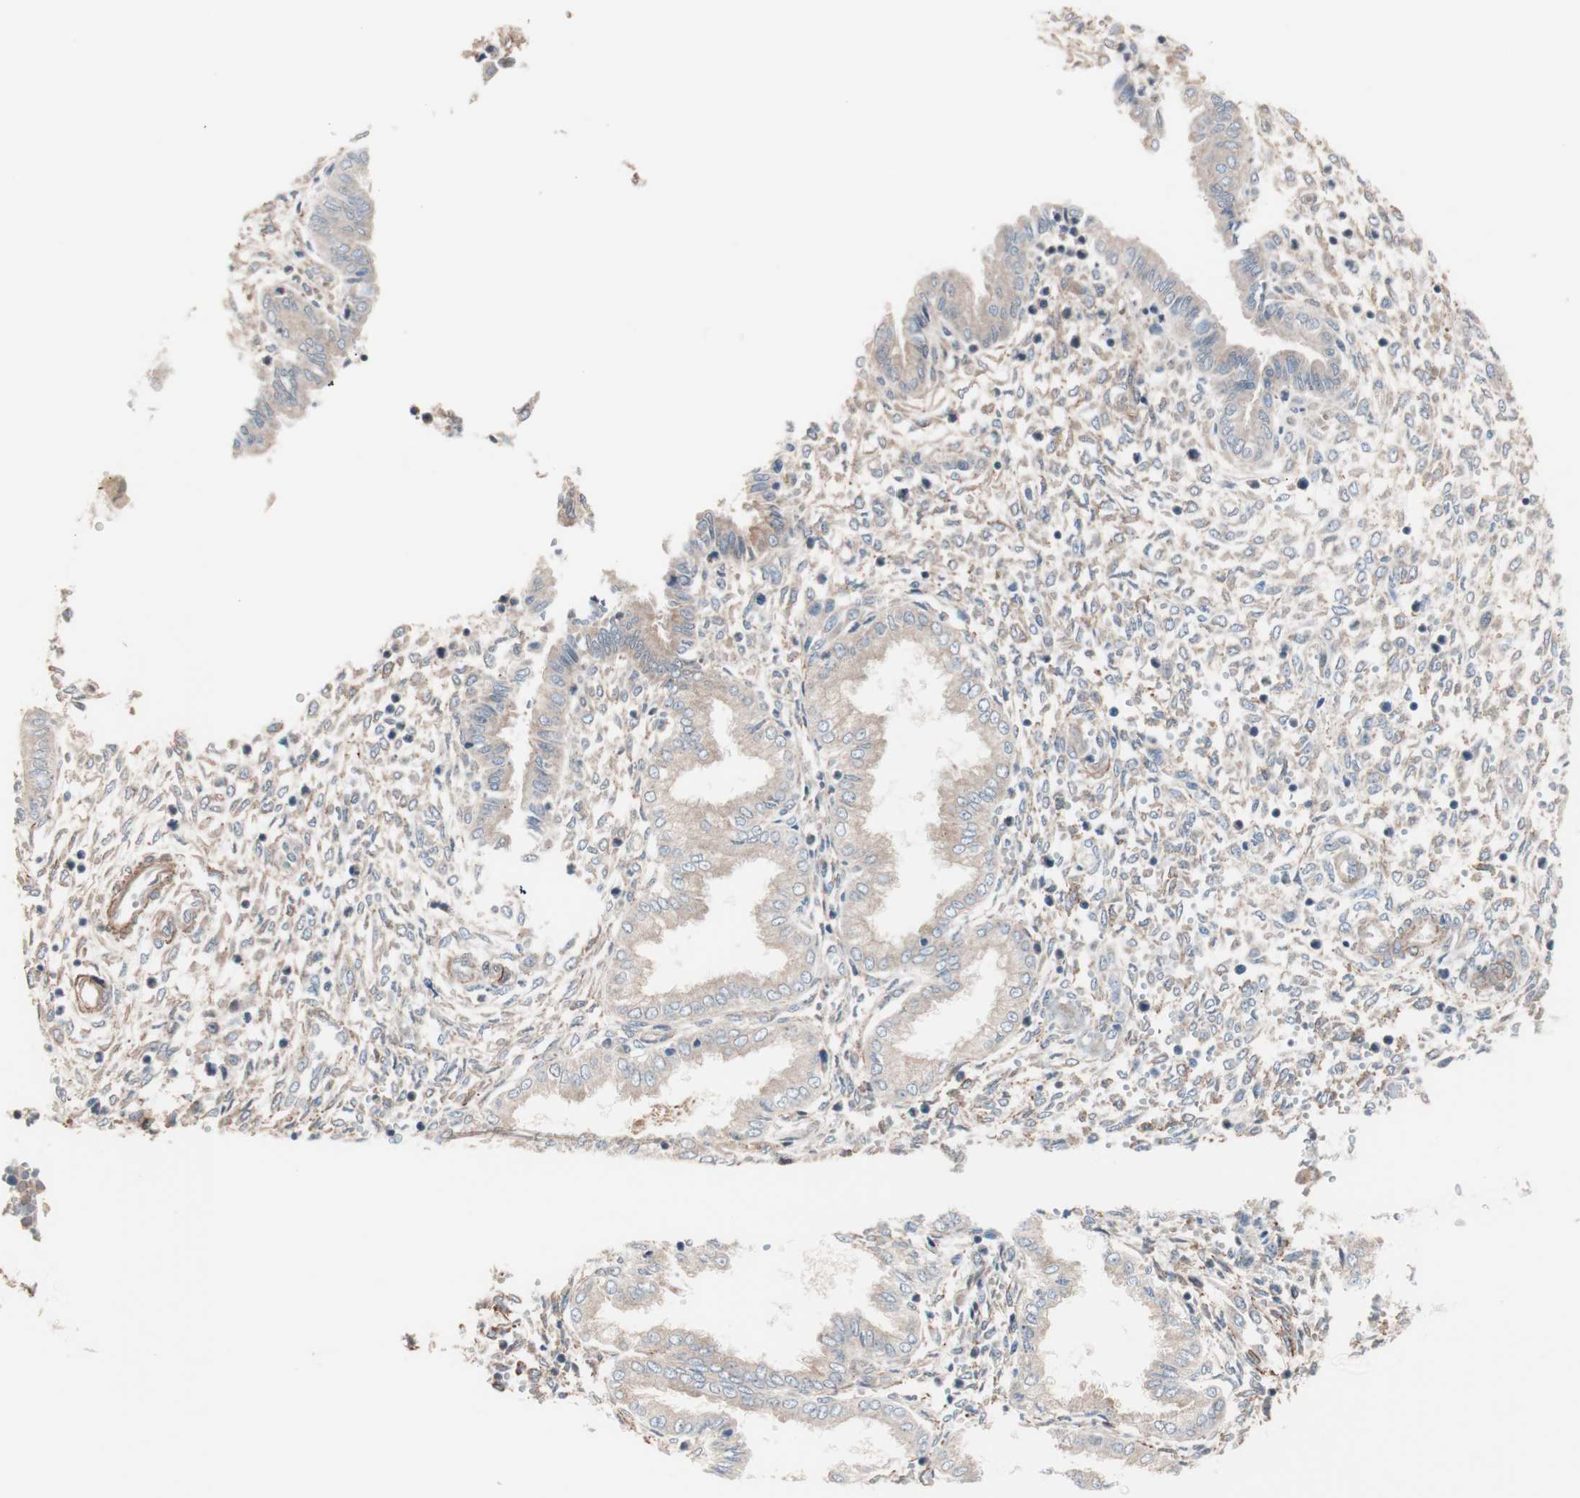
{"staining": {"intensity": "weak", "quantity": "25%-75%", "location": "cytoplasmic/membranous"}, "tissue": "endometrium", "cell_type": "Cells in endometrial stroma", "image_type": "normal", "snomed": [{"axis": "morphology", "description": "Normal tissue, NOS"}, {"axis": "topography", "description": "Endometrium"}], "caption": "An IHC image of unremarkable tissue is shown. Protein staining in brown highlights weak cytoplasmic/membranous positivity in endometrium within cells in endometrial stroma.", "gene": "ALG5", "patient": {"sex": "female", "age": 33}}